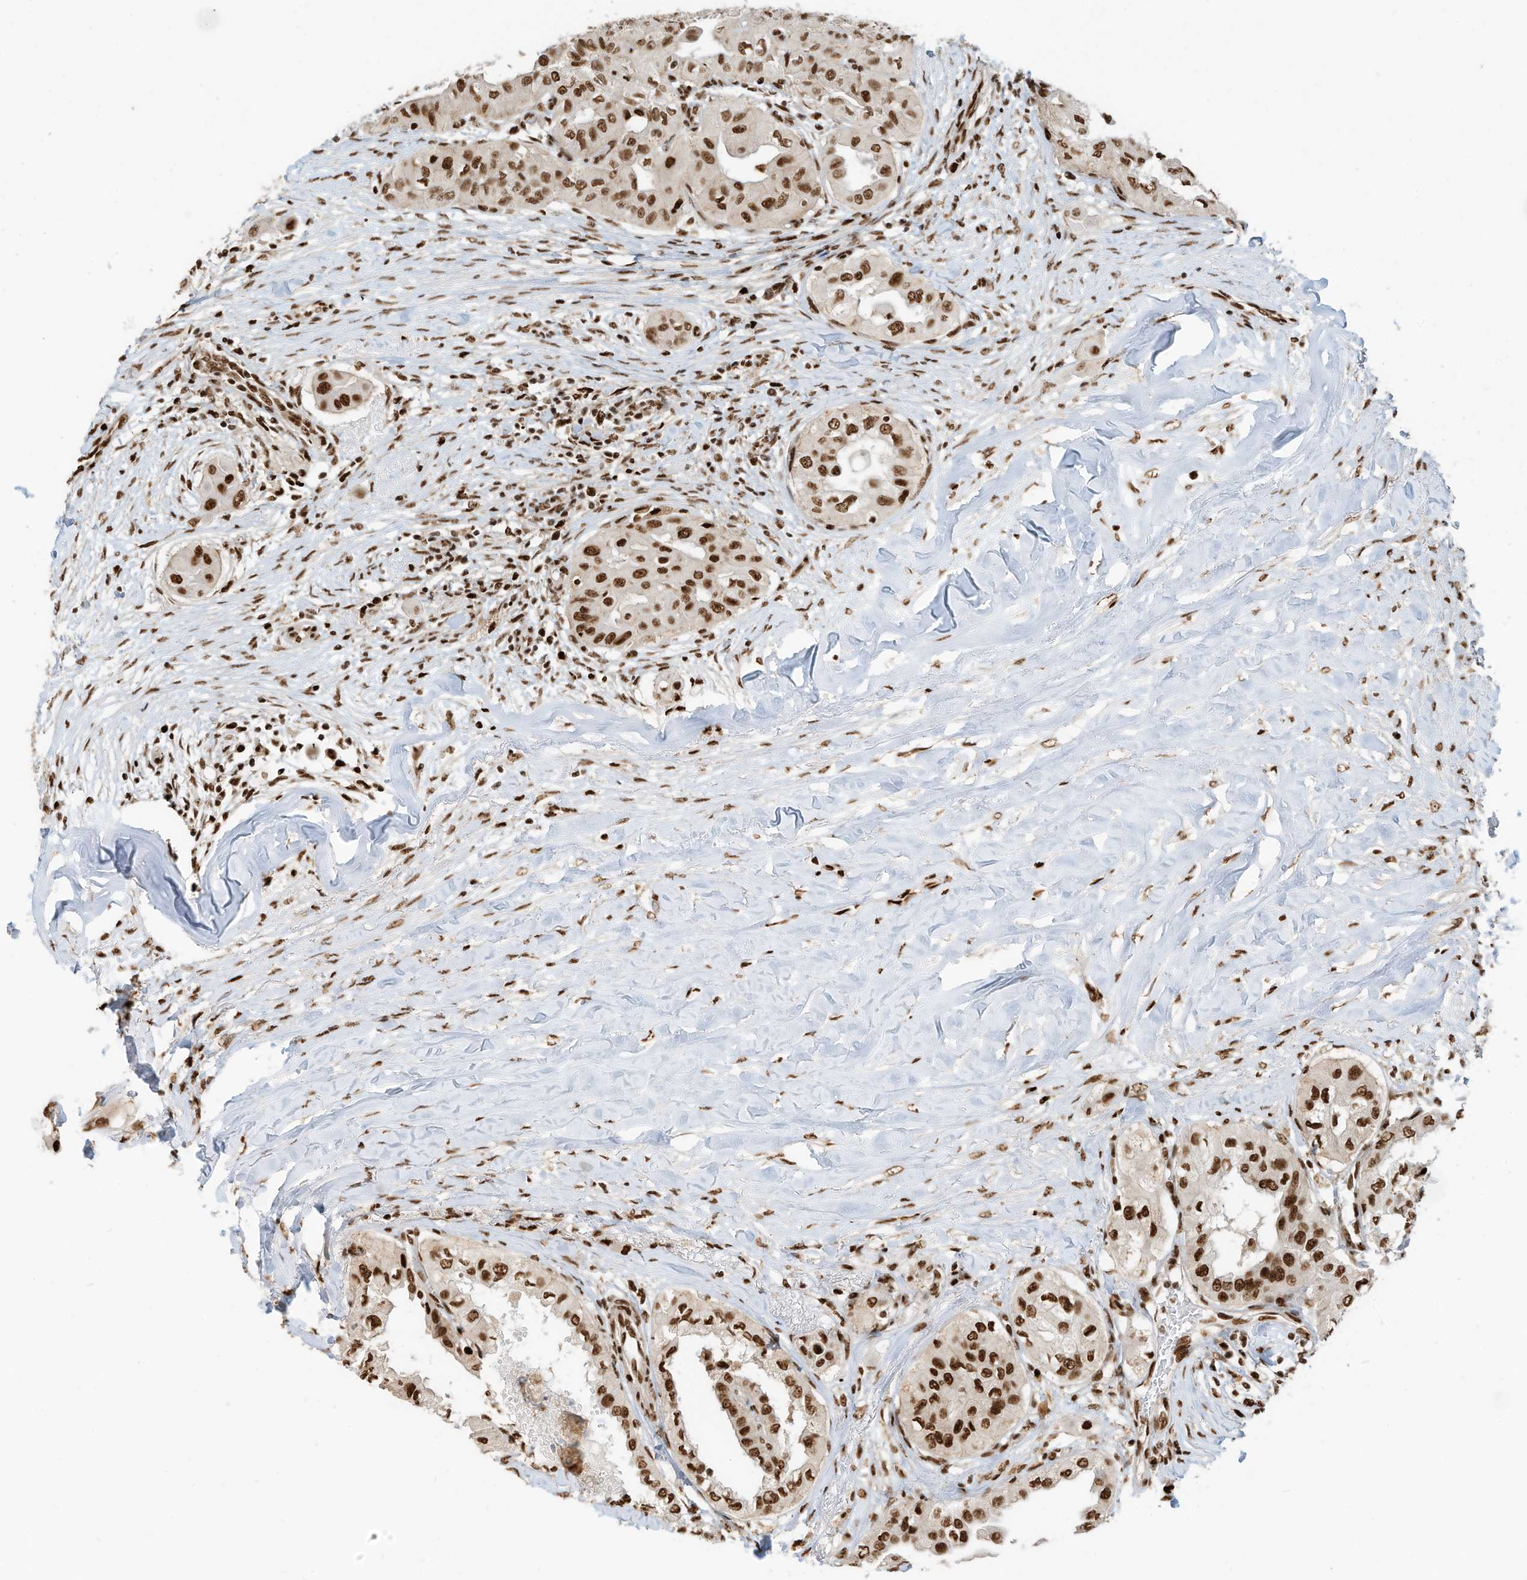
{"staining": {"intensity": "strong", "quantity": ">75%", "location": "nuclear"}, "tissue": "thyroid cancer", "cell_type": "Tumor cells", "image_type": "cancer", "snomed": [{"axis": "morphology", "description": "Papillary adenocarcinoma, NOS"}, {"axis": "topography", "description": "Thyroid gland"}], "caption": "Tumor cells exhibit strong nuclear expression in about >75% of cells in thyroid cancer.", "gene": "SAMD15", "patient": {"sex": "female", "age": 59}}